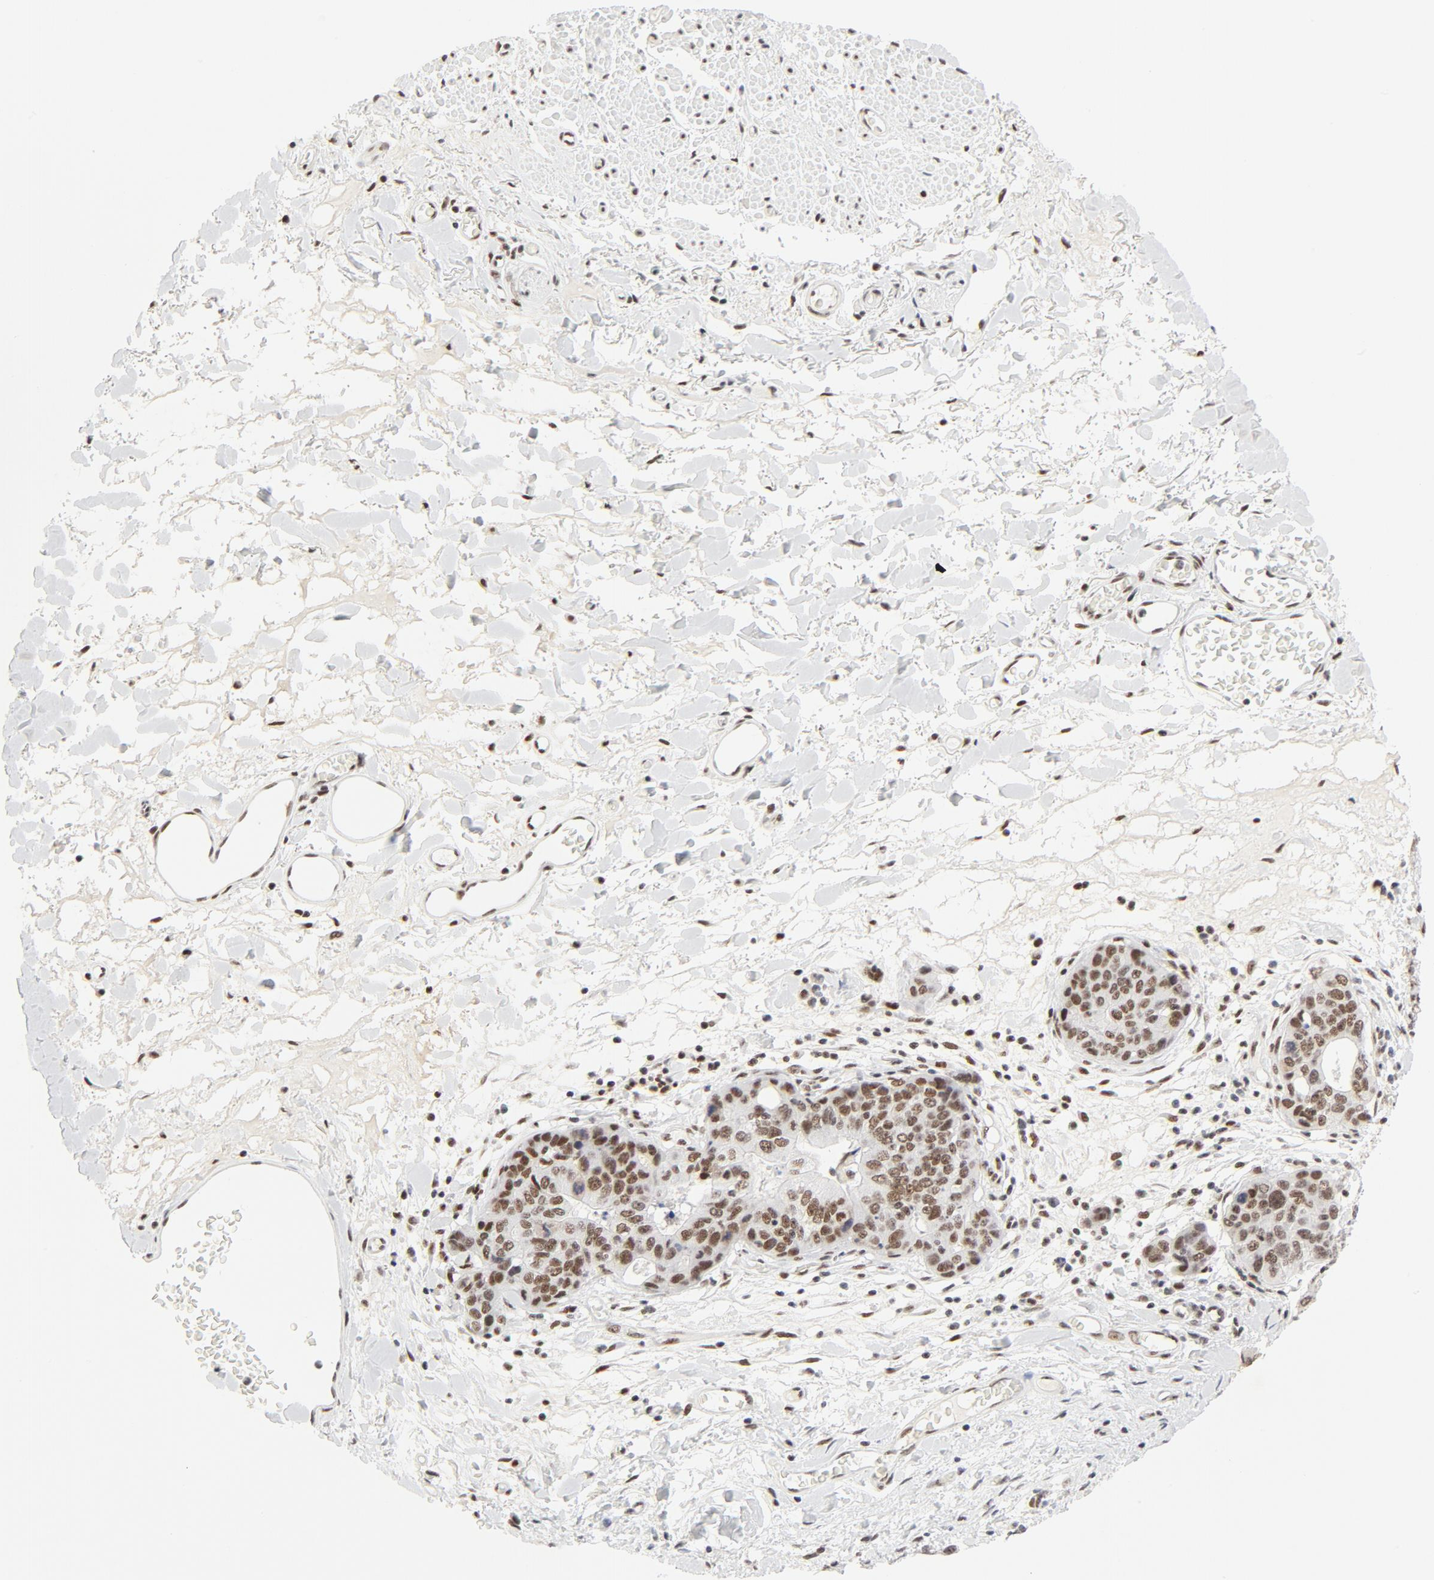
{"staining": {"intensity": "moderate", "quantity": ">75%", "location": "nuclear"}, "tissue": "stomach cancer", "cell_type": "Tumor cells", "image_type": "cancer", "snomed": [{"axis": "morphology", "description": "Adenocarcinoma, NOS"}, {"axis": "topography", "description": "Esophagus"}, {"axis": "topography", "description": "Stomach"}], "caption": "A histopathology image showing moderate nuclear staining in approximately >75% of tumor cells in stomach cancer, as visualized by brown immunohistochemical staining.", "gene": "GTF2H1", "patient": {"sex": "male", "age": 74}}